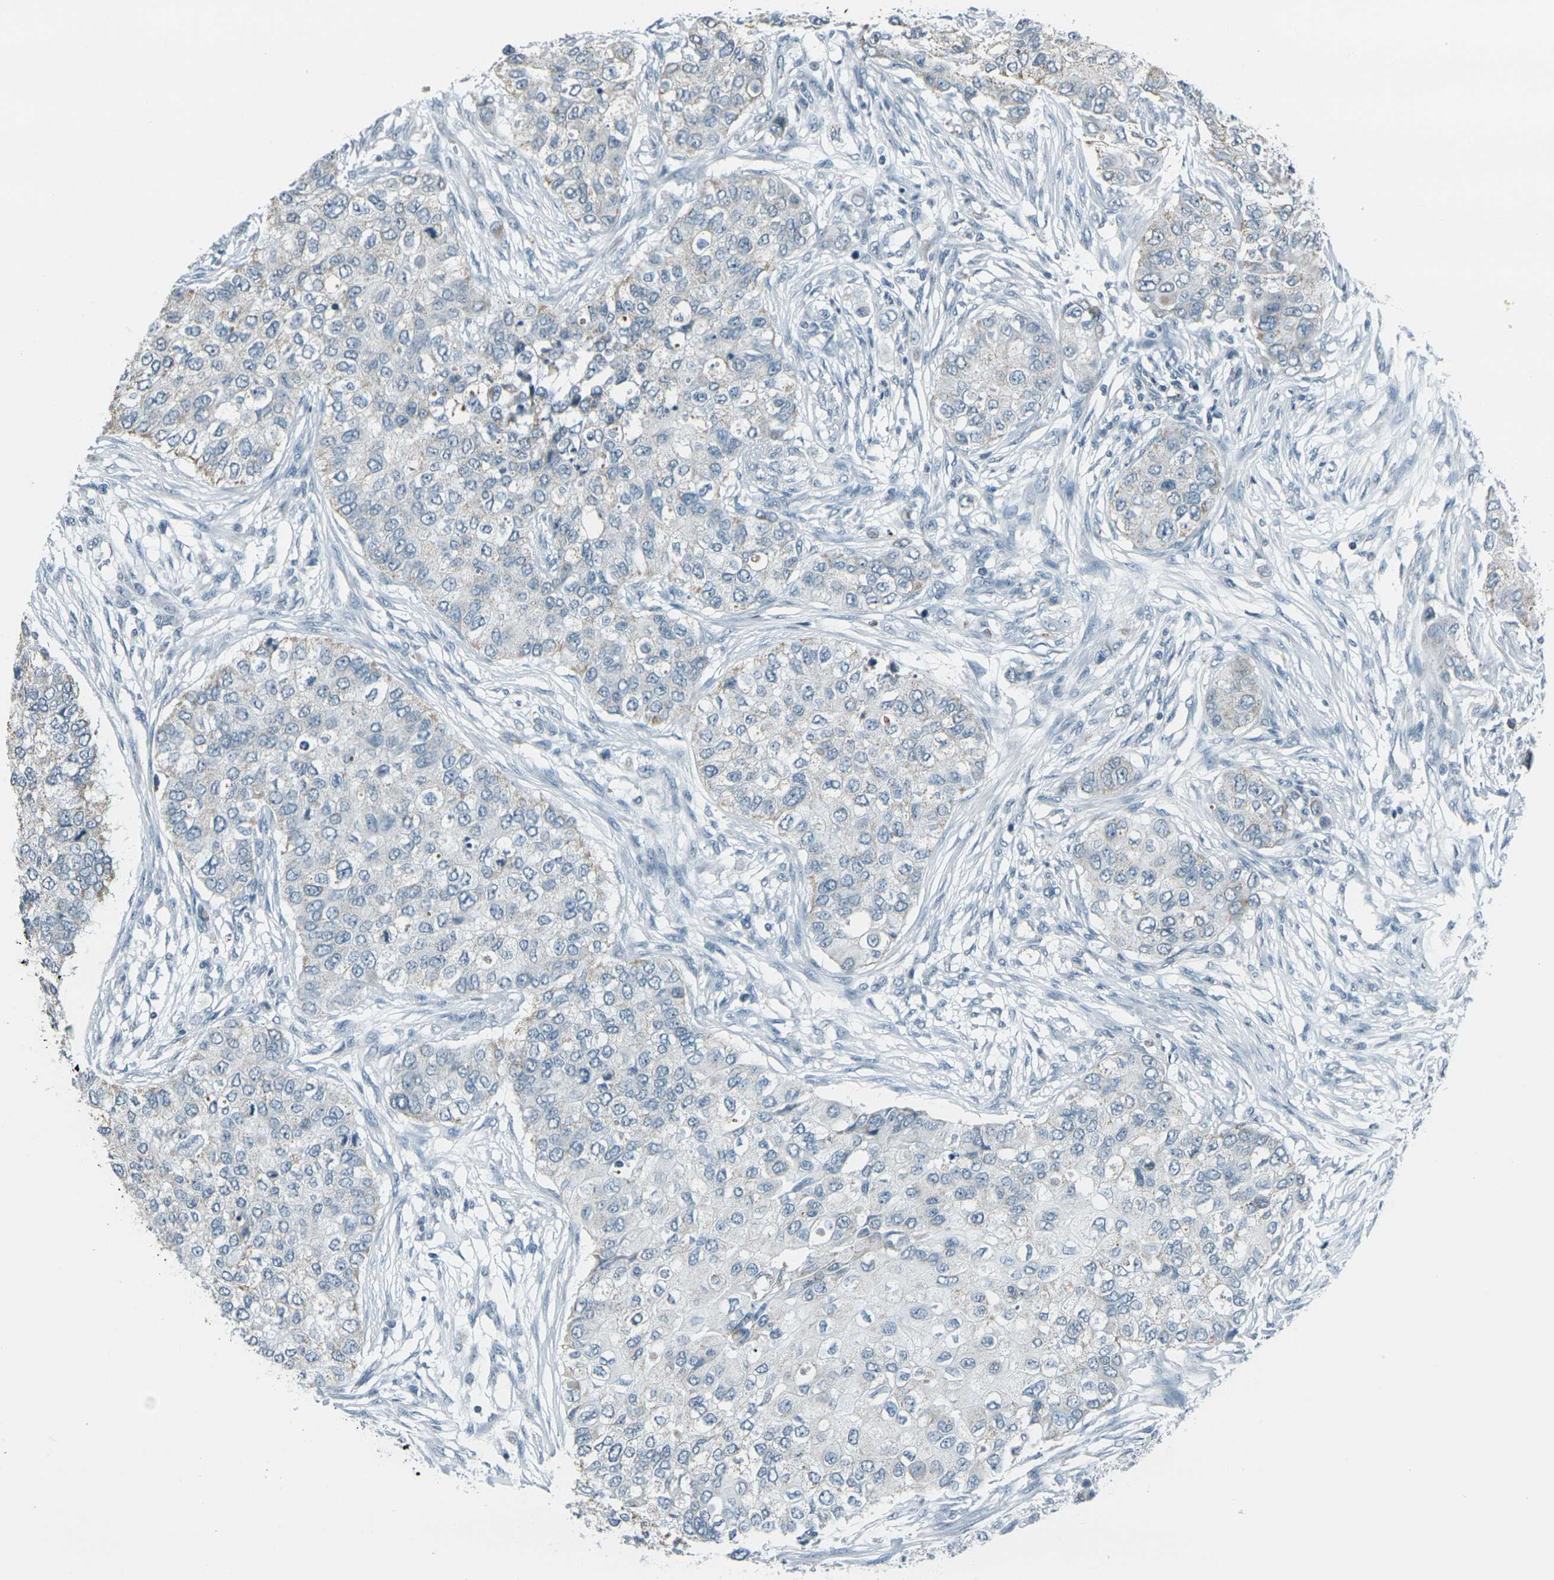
{"staining": {"intensity": "negative", "quantity": "none", "location": "none"}, "tissue": "breast cancer", "cell_type": "Tumor cells", "image_type": "cancer", "snomed": [{"axis": "morphology", "description": "Normal tissue, NOS"}, {"axis": "morphology", "description": "Duct carcinoma"}, {"axis": "topography", "description": "Breast"}], "caption": "This is a image of IHC staining of breast intraductal carcinoma, which shows no staining in tumor cells.", "gene": "H2BC1", "patient": {"sex": "female", "age": 49}}